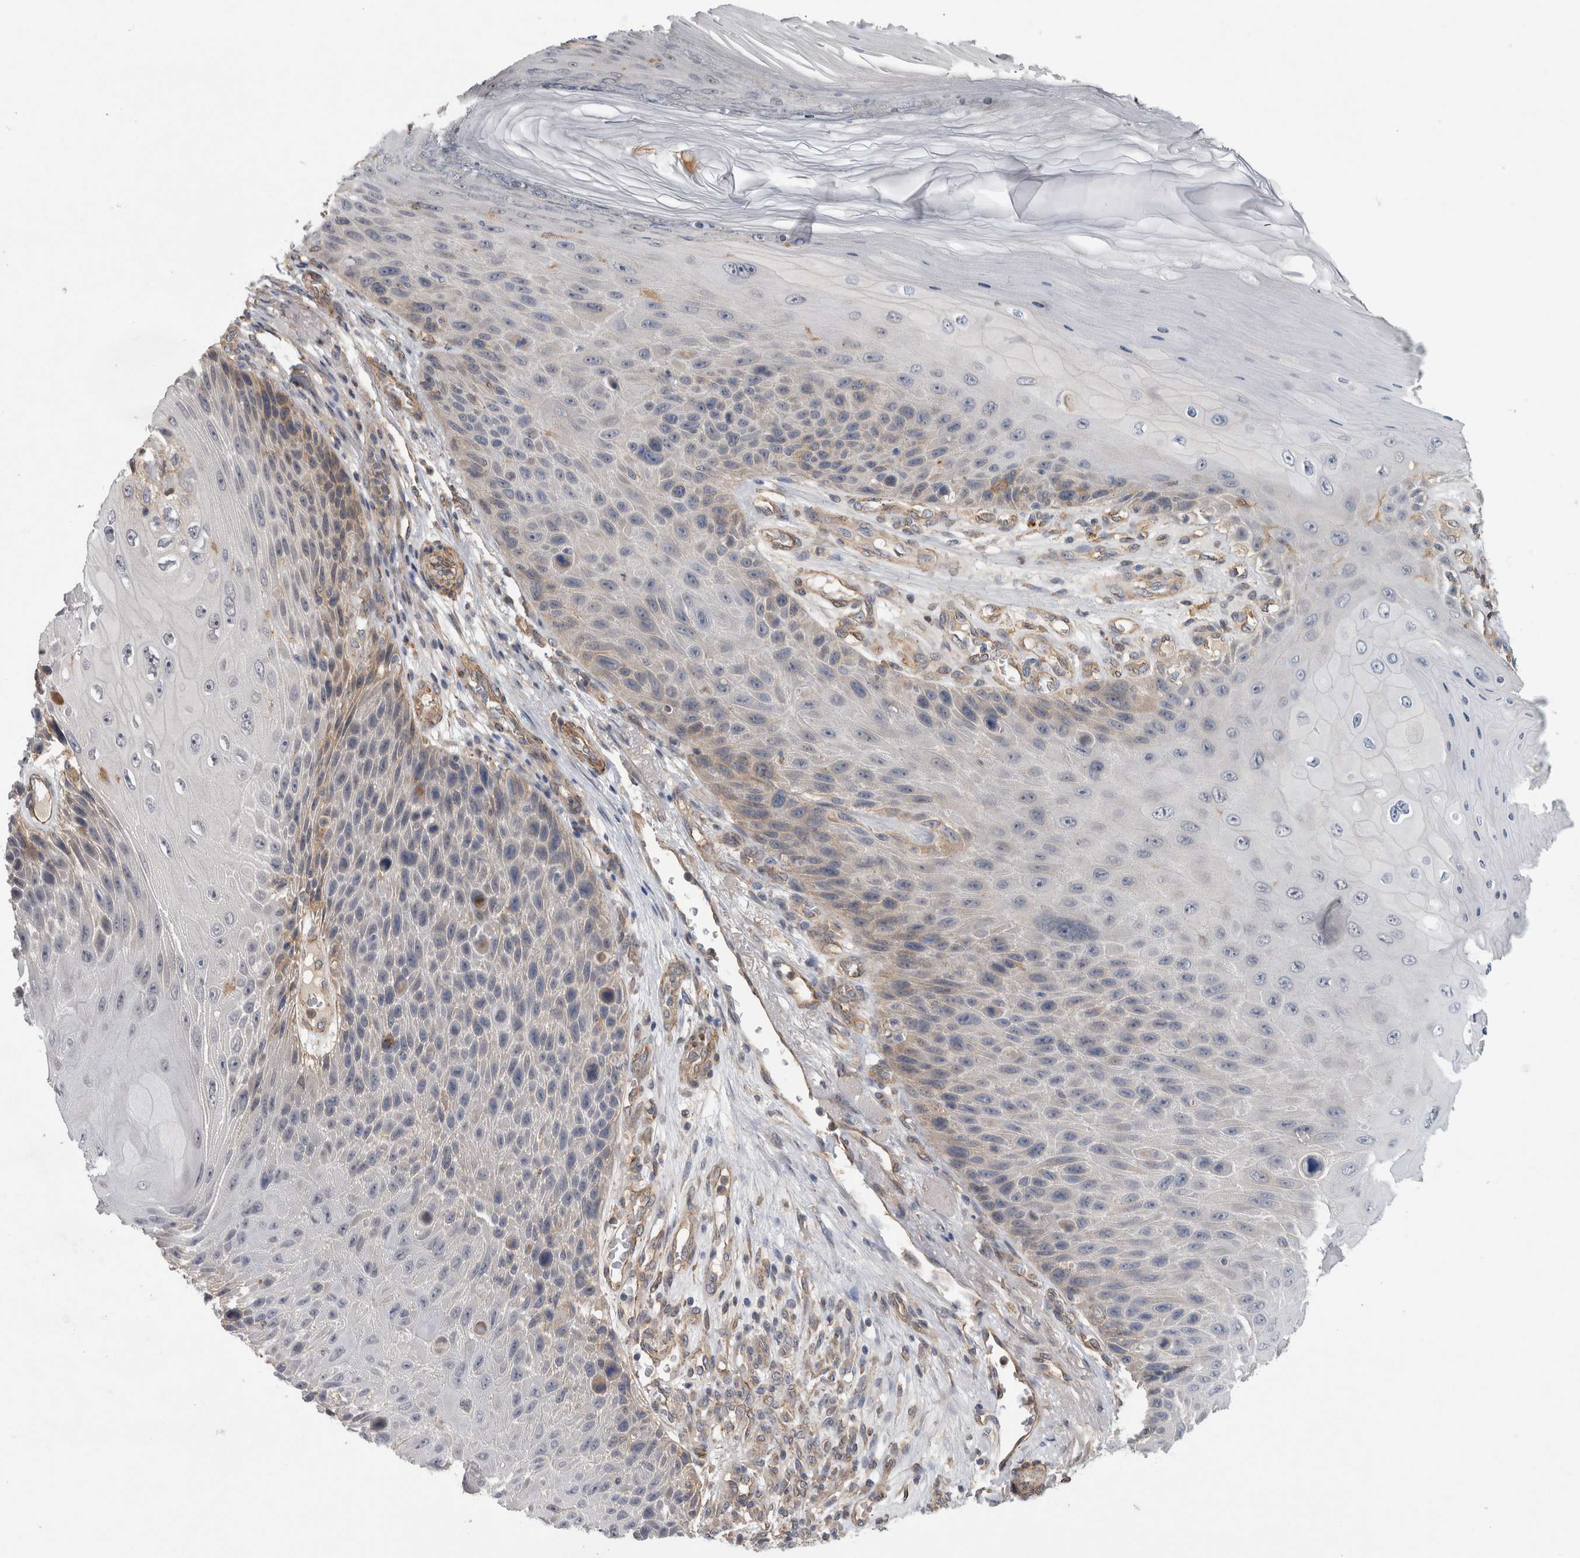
{"staining": {"intensity": "weak", "quantity": "<25%", "location": "cytoplasmic/membranous"}, "tissue": "skin cancer", "cell_type": "Tumor cells", "image_type": "cancer", "snomed": [{"axis": "morphology", "description": "Squamous cell carcinoma, NOS"}, {"axis": "topography", "description": "Skin"}], "caption": "A micrograph of human skin squamous cell carcinoma is negative for staining in tumor cells.", "gene": "ANKFY1", "patient": {"sex": "female", "age": 88}}